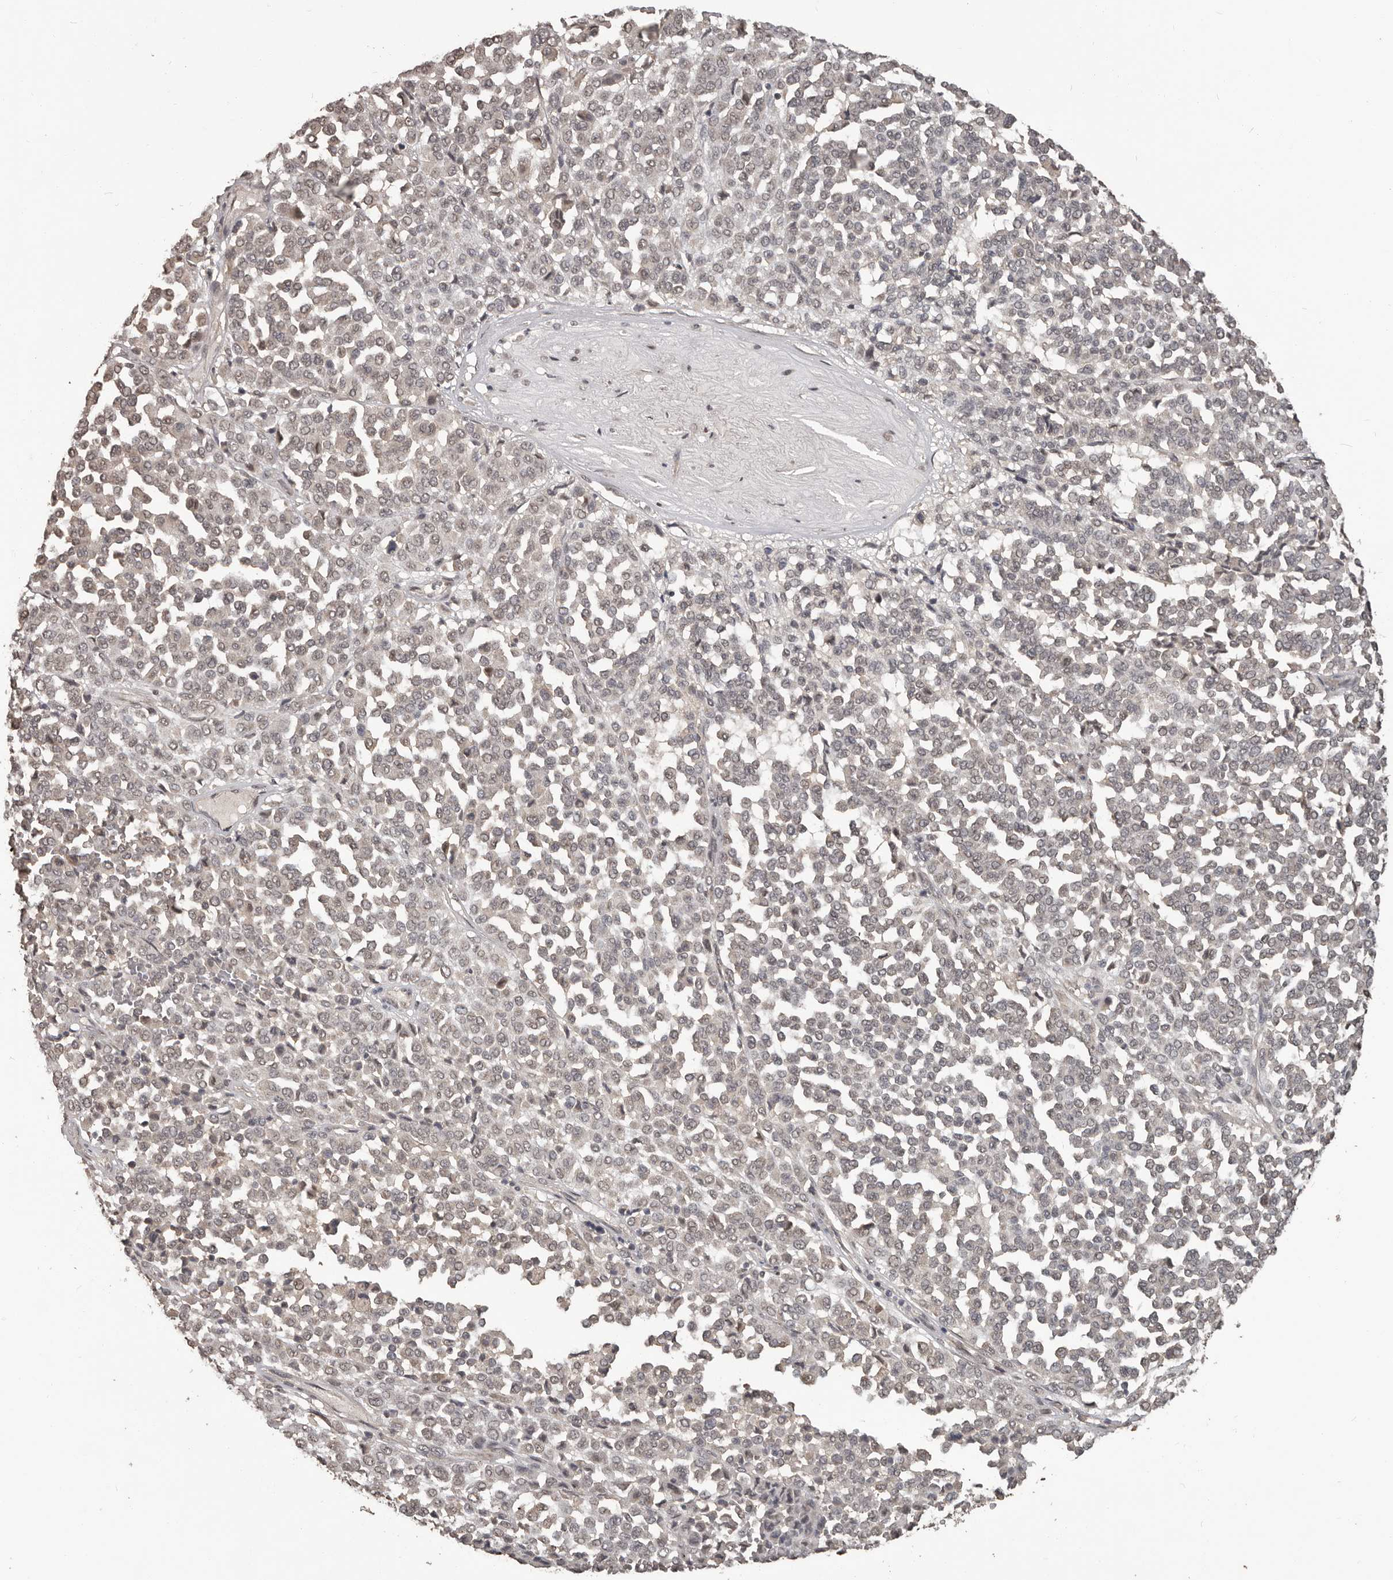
{"staining": {"intensity": "weak", "quantity": ">75%", "location": "nuclear"}, "tissue": "melanoma", "cell_type": "Tumor cells", "image_type": "cancer", "snomed": [{"axis": "morphology", "description": "Malignant melanoma, Metastatic site"}, {"axis": "topography", "description": "Pancreas"}], "caption": "This image reveals immunohistochemistry (IHC) staining of human malignant melanoma (metastatic site), with low weak nuclear staining in approximately >75% of tumor cells.", "gene": "ZFP14", "patient": {"sex": "female", "age": 30}}